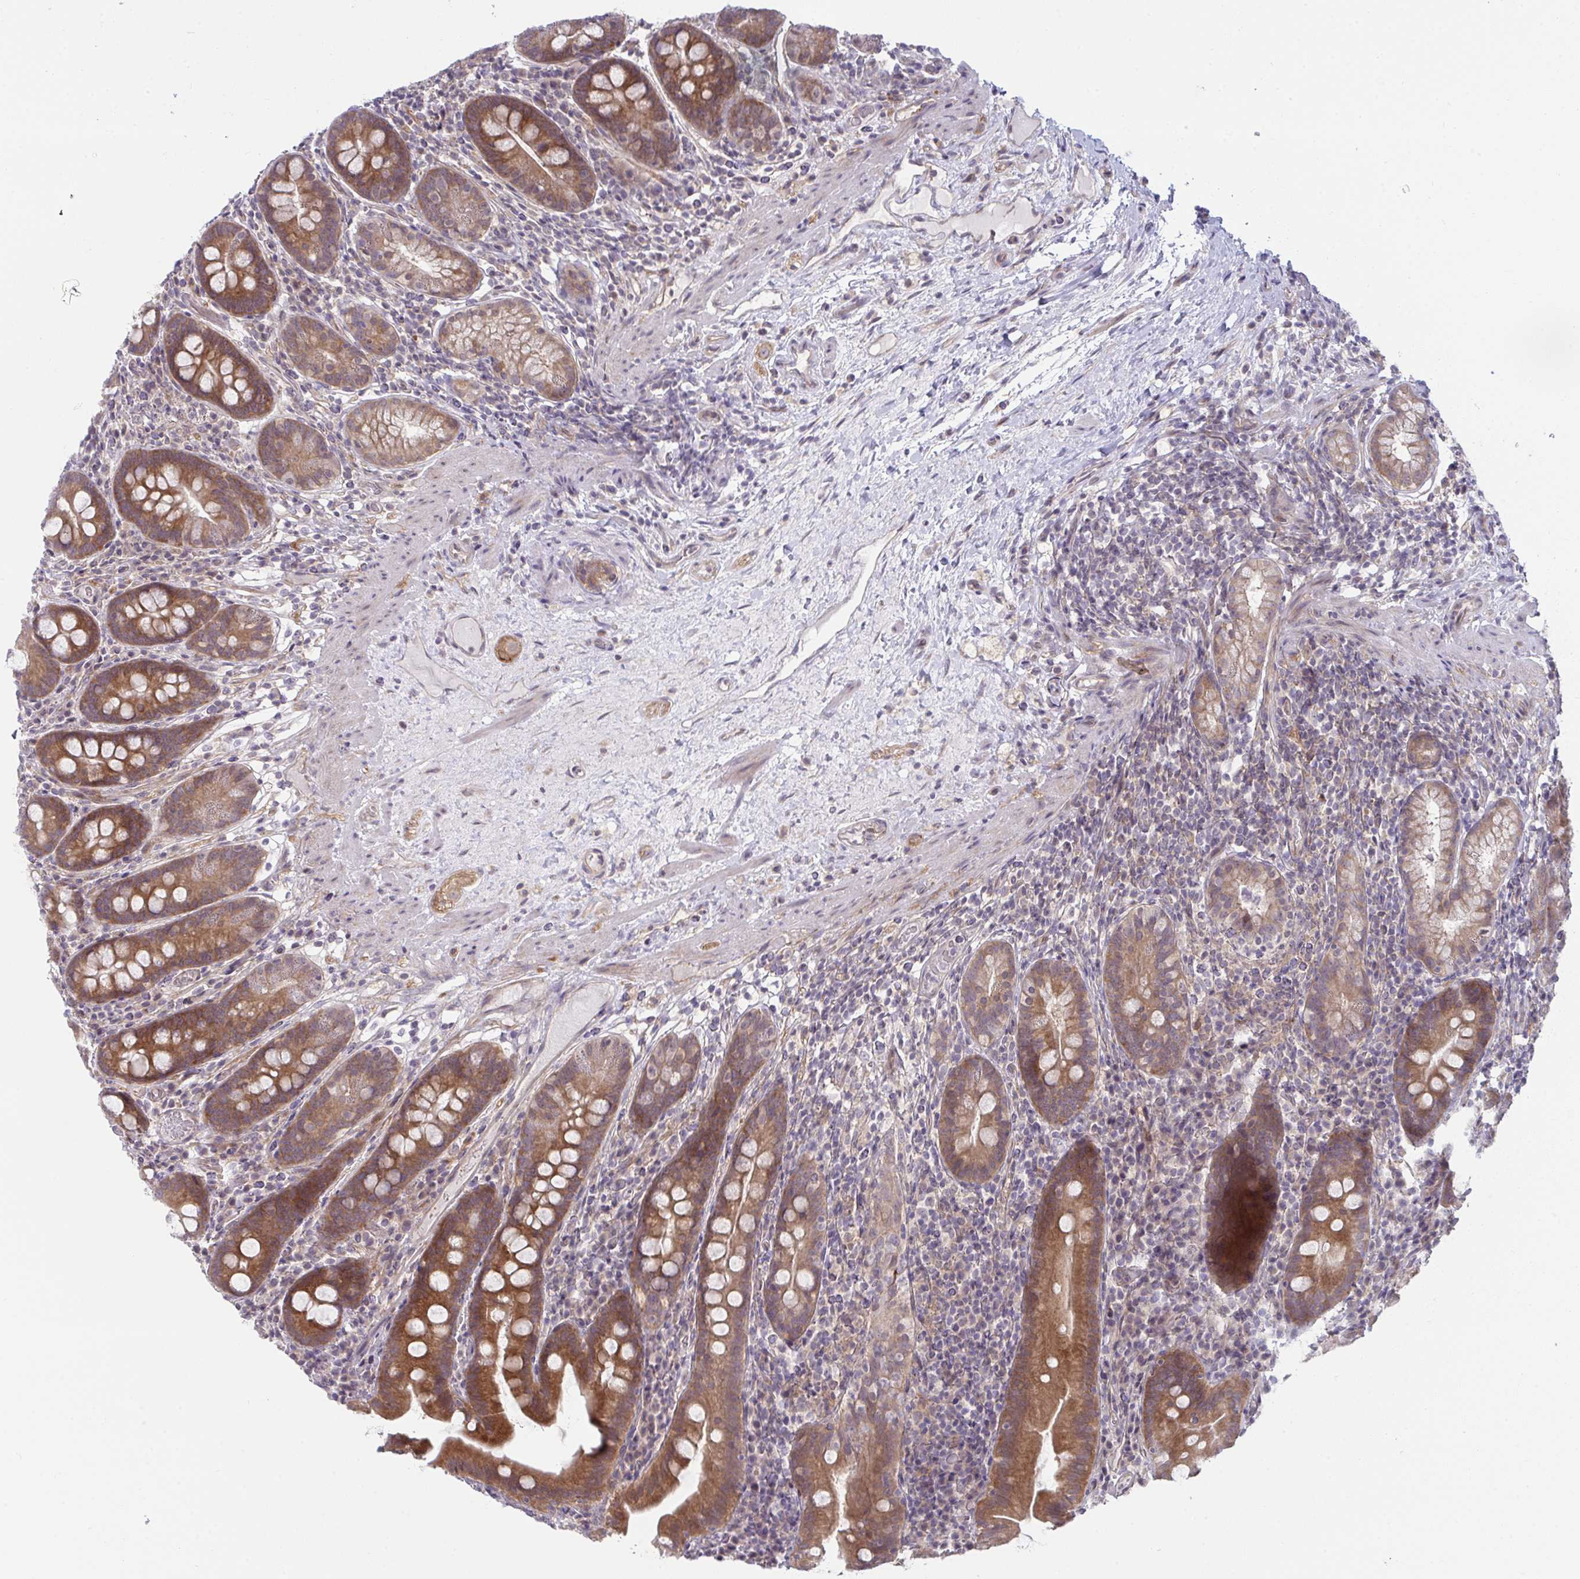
{"staining": {"intensity": "strong", "quantity": ">75%", "location": "cytoplasmic/membranous"}, "tissue": "small intestine", "cell_type": "Glandular cells", "image_type": "normal", "snomed": [{"axis": "morphology", "description": "Normal tissue, NOS"}, {"axis": "topography", "description": "Small intestine"}], "caption": "Immunohistochemistry (DAB (3,3'-diaminobenzidine)) staining of unremarkable human small intestine demonstrates strong cytoplasmic/membranous protein staining in approximately >75% of glandular cells. (DAB = brown stain, brightfield microscopy at high magnification).", "gene": "CASP9", "patient": {"sex": "male", "age": 26}}